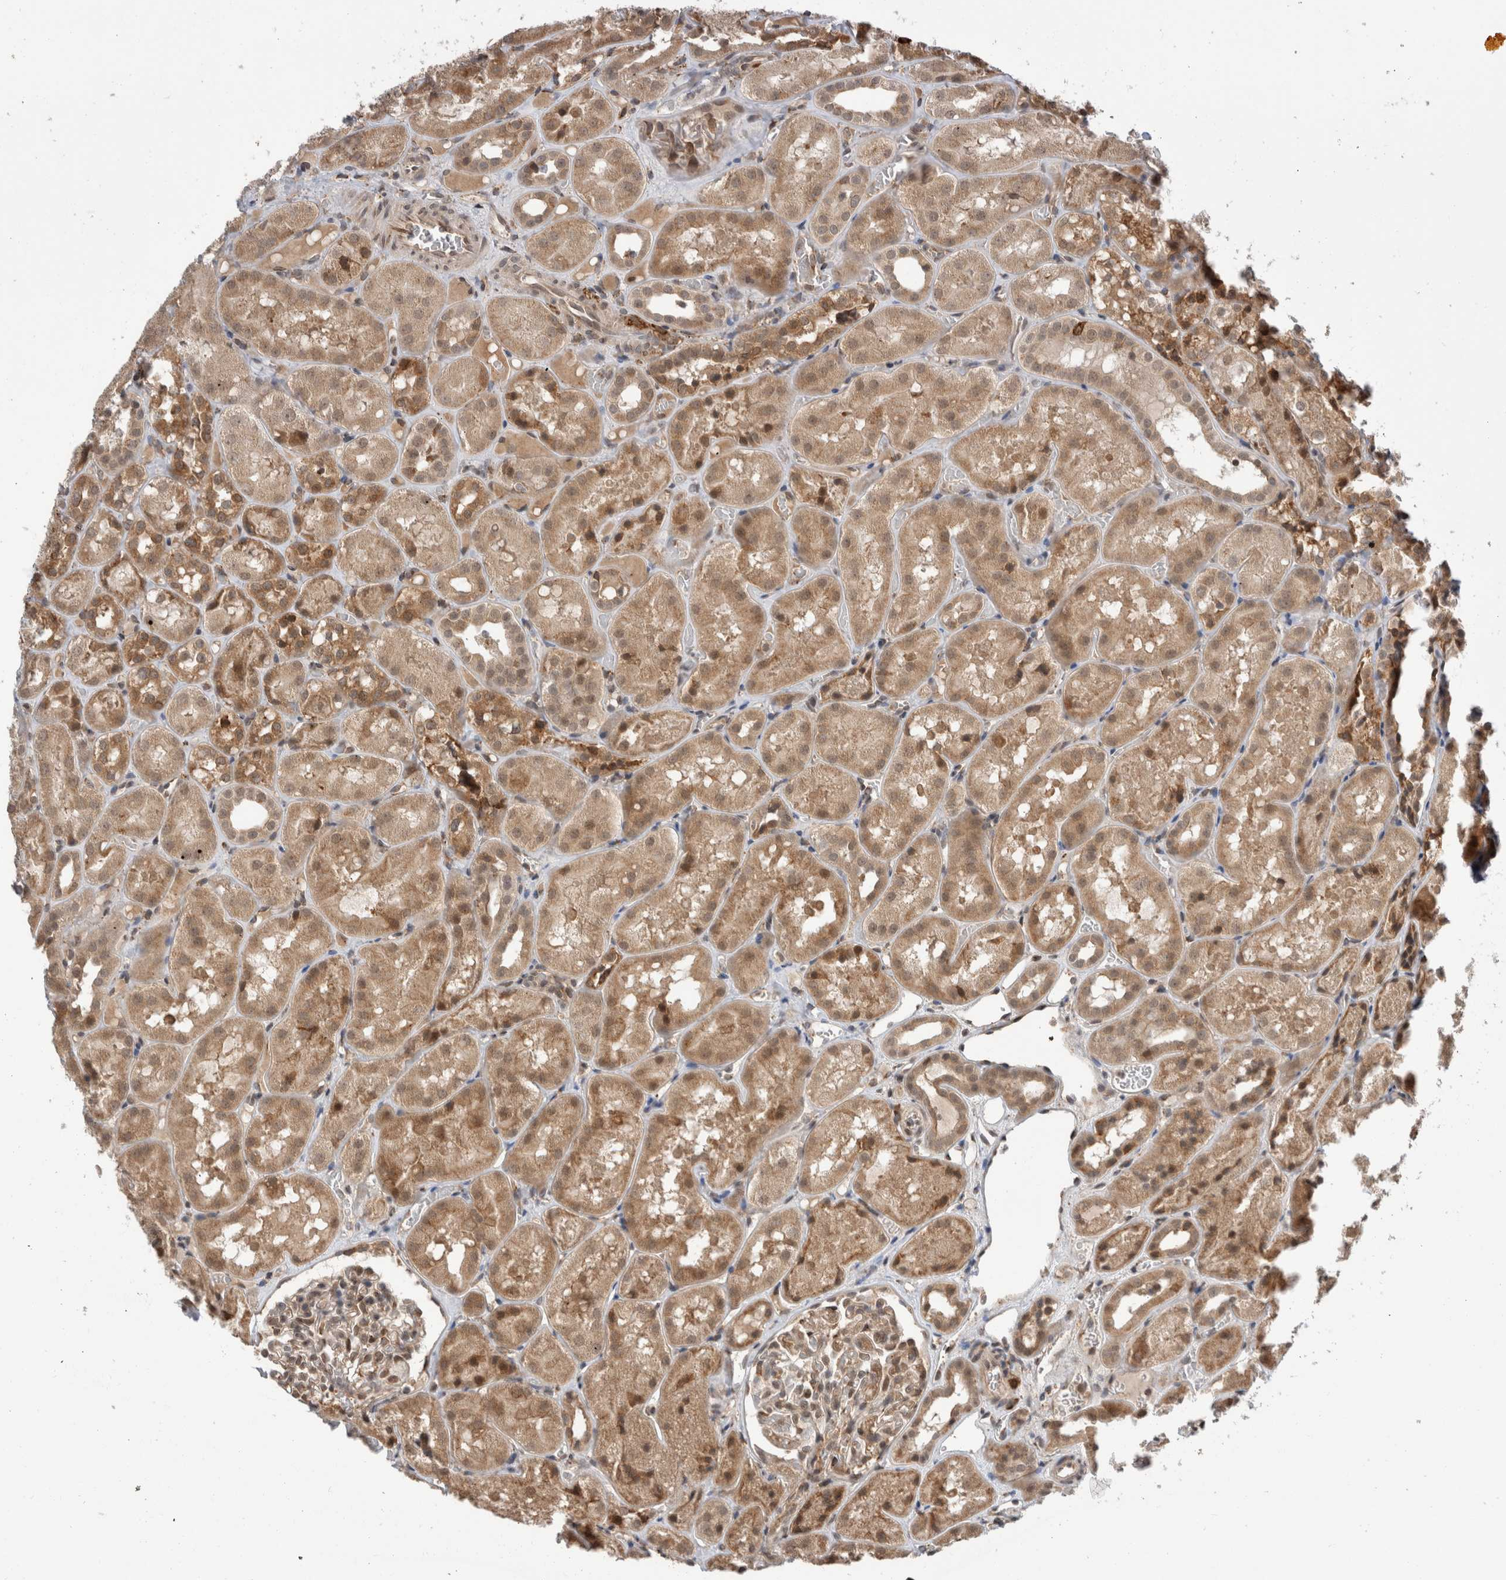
{"staining": {"intensity": "weak", "quantity": "<25%", "location": "nuclear"}, "tissue": "kidney", "cell_type": "Cells in glomeruli", "image_type": "normal", "snomed": [{"axis": "morphology", "description": "Normal tissue, NOS"}, {"axis": "topography", "description": "Kidney"}], "caption": "The photomicrograph shows no staining of cells in glomeruli in benign kidney. Brightfield microscopy of immunohistochemistry (IHC) stained with DAB (brown) and hematoxylin (blue), captured at high magnification.", "gene": "MS4A7", "patient": {"sex": "male", "age": 16}}